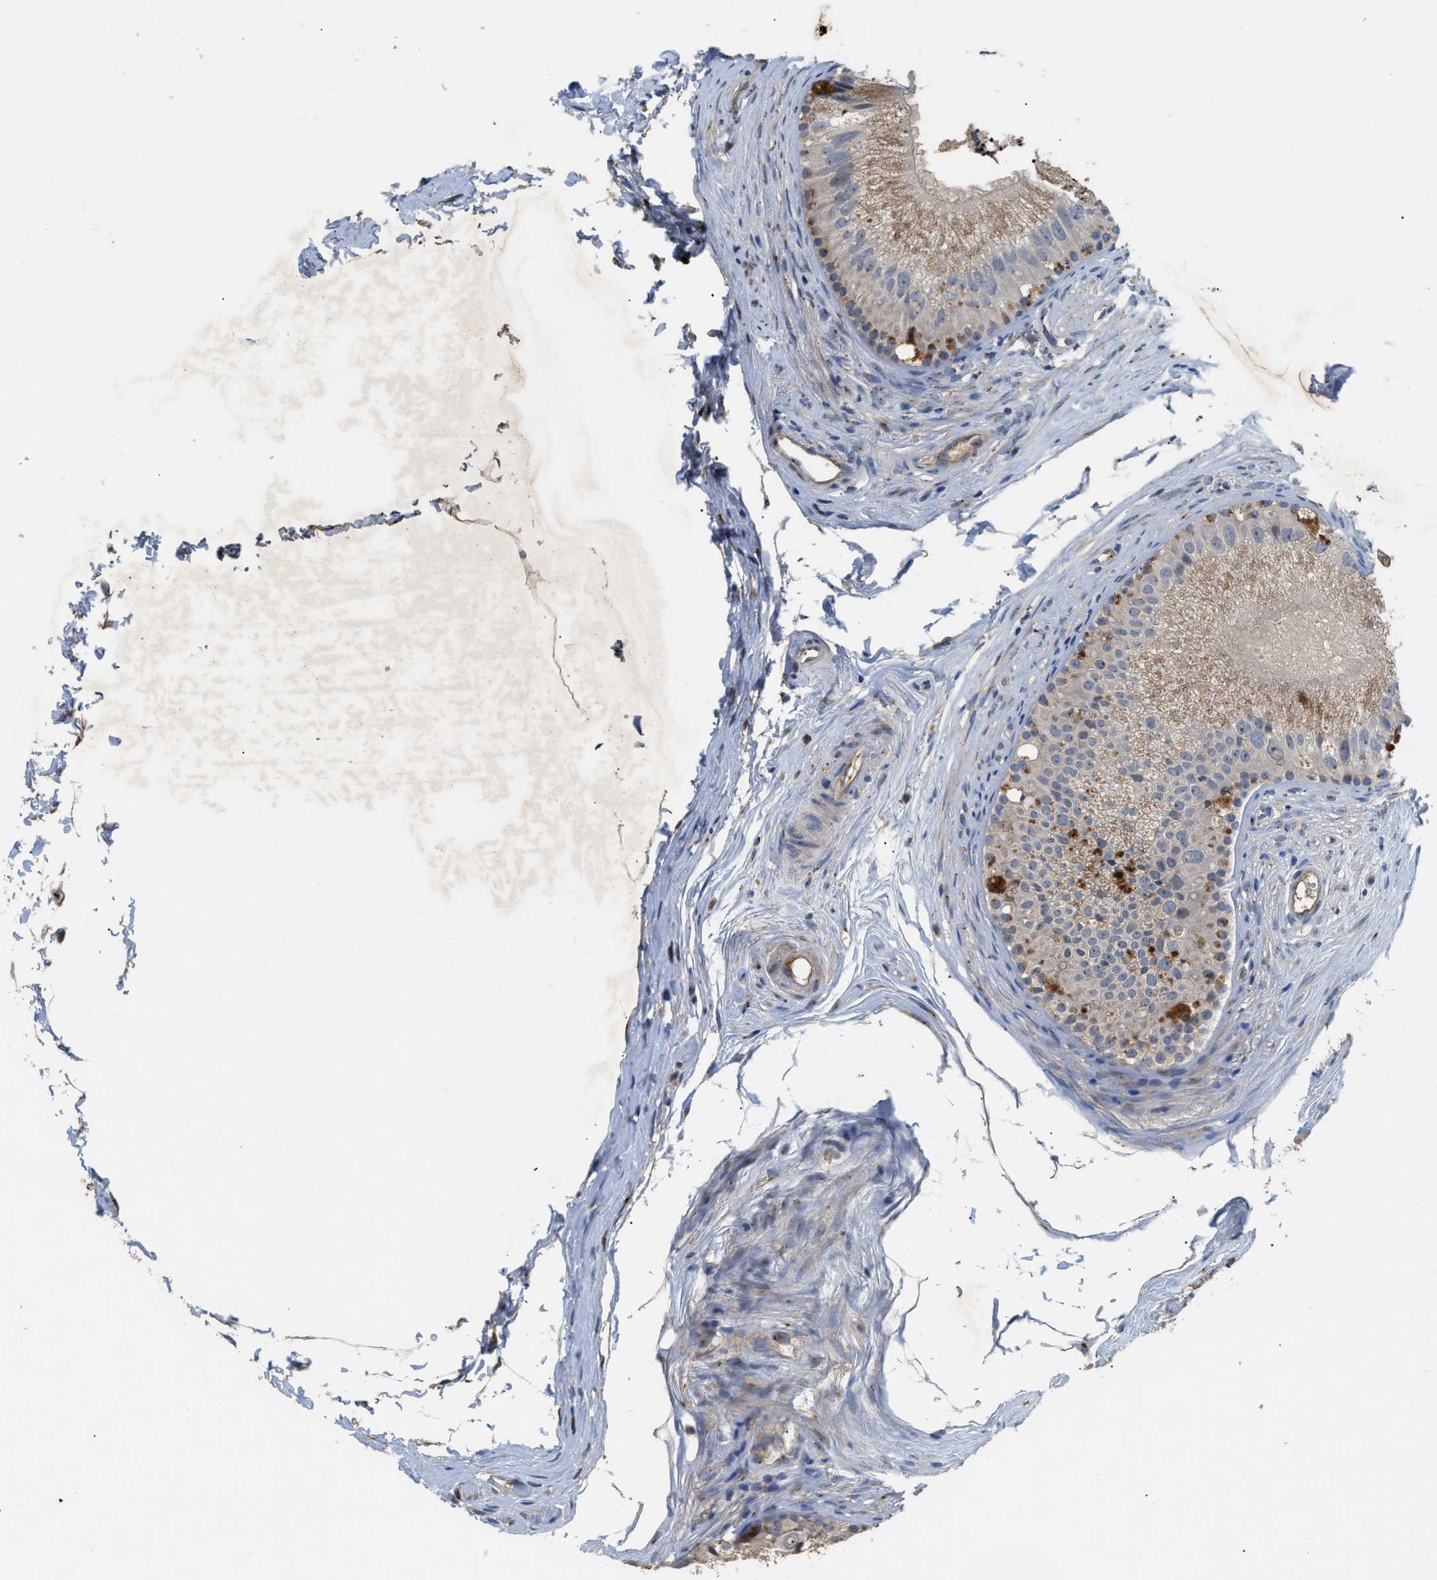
{"staining": {"intensity": "moderate", "quantity": ">75%", "location": "cytoplasmic/membranous"}, "tissue": "epididymis", "cell_type": "Glandular cells", "image_type": "normal", "snomed": [{"axis": "morphology", "description": "Normal tissue, NOS"}, {"axis": "topography", "description": "Epididymis"}], "caption": "A high-resolution image shows immunohistochemistry staining of normal epididymis, which displays moderate cytoplasmic/membranous staining in about >75% of glandular cells.", "gene": "SIK2", "patient": {"sex": "male", "age": 56}}